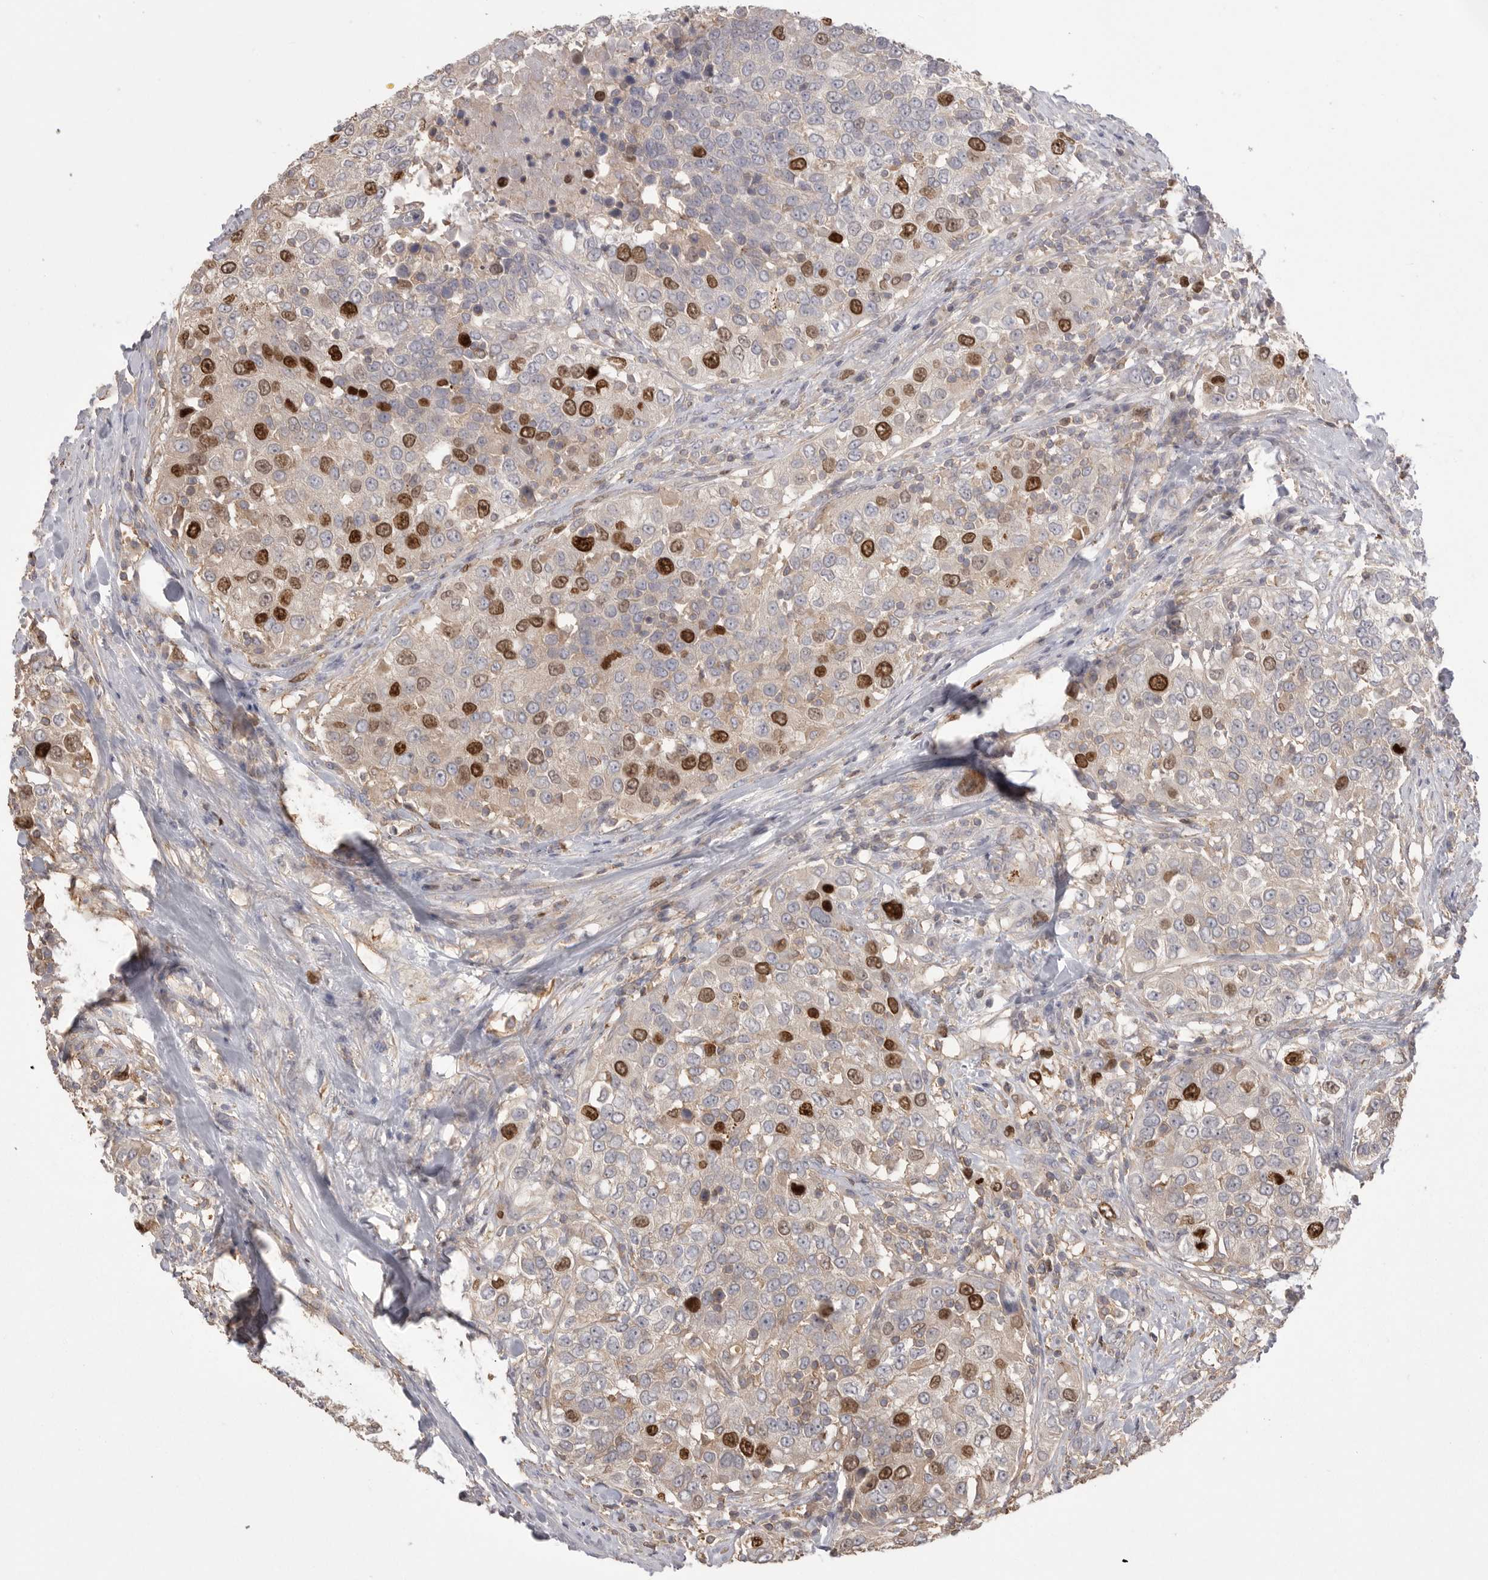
{"staining": {"intensity": "strong", "quantity": "25%-75%", "location": "nuclear"}, "tissue": "urothelial cancer", "cell_type": "Tumor cells", "image_type": "cancer", "snomed": [{"axis": "morphology", "description": "Urothelial carcinoma, High grade"}, {"axis": "topography", "description": "Urinary bladder"}], "caption": "DAB (3,3'-diaminobenzidine) immunohistochemical staining of human urothelial cancer demonstrates strong nuclear protein positivity in approximately 25%-75% of tumor cells.", "gene": "TOP2A", "patient": {"sex": "female", "age": 80}}